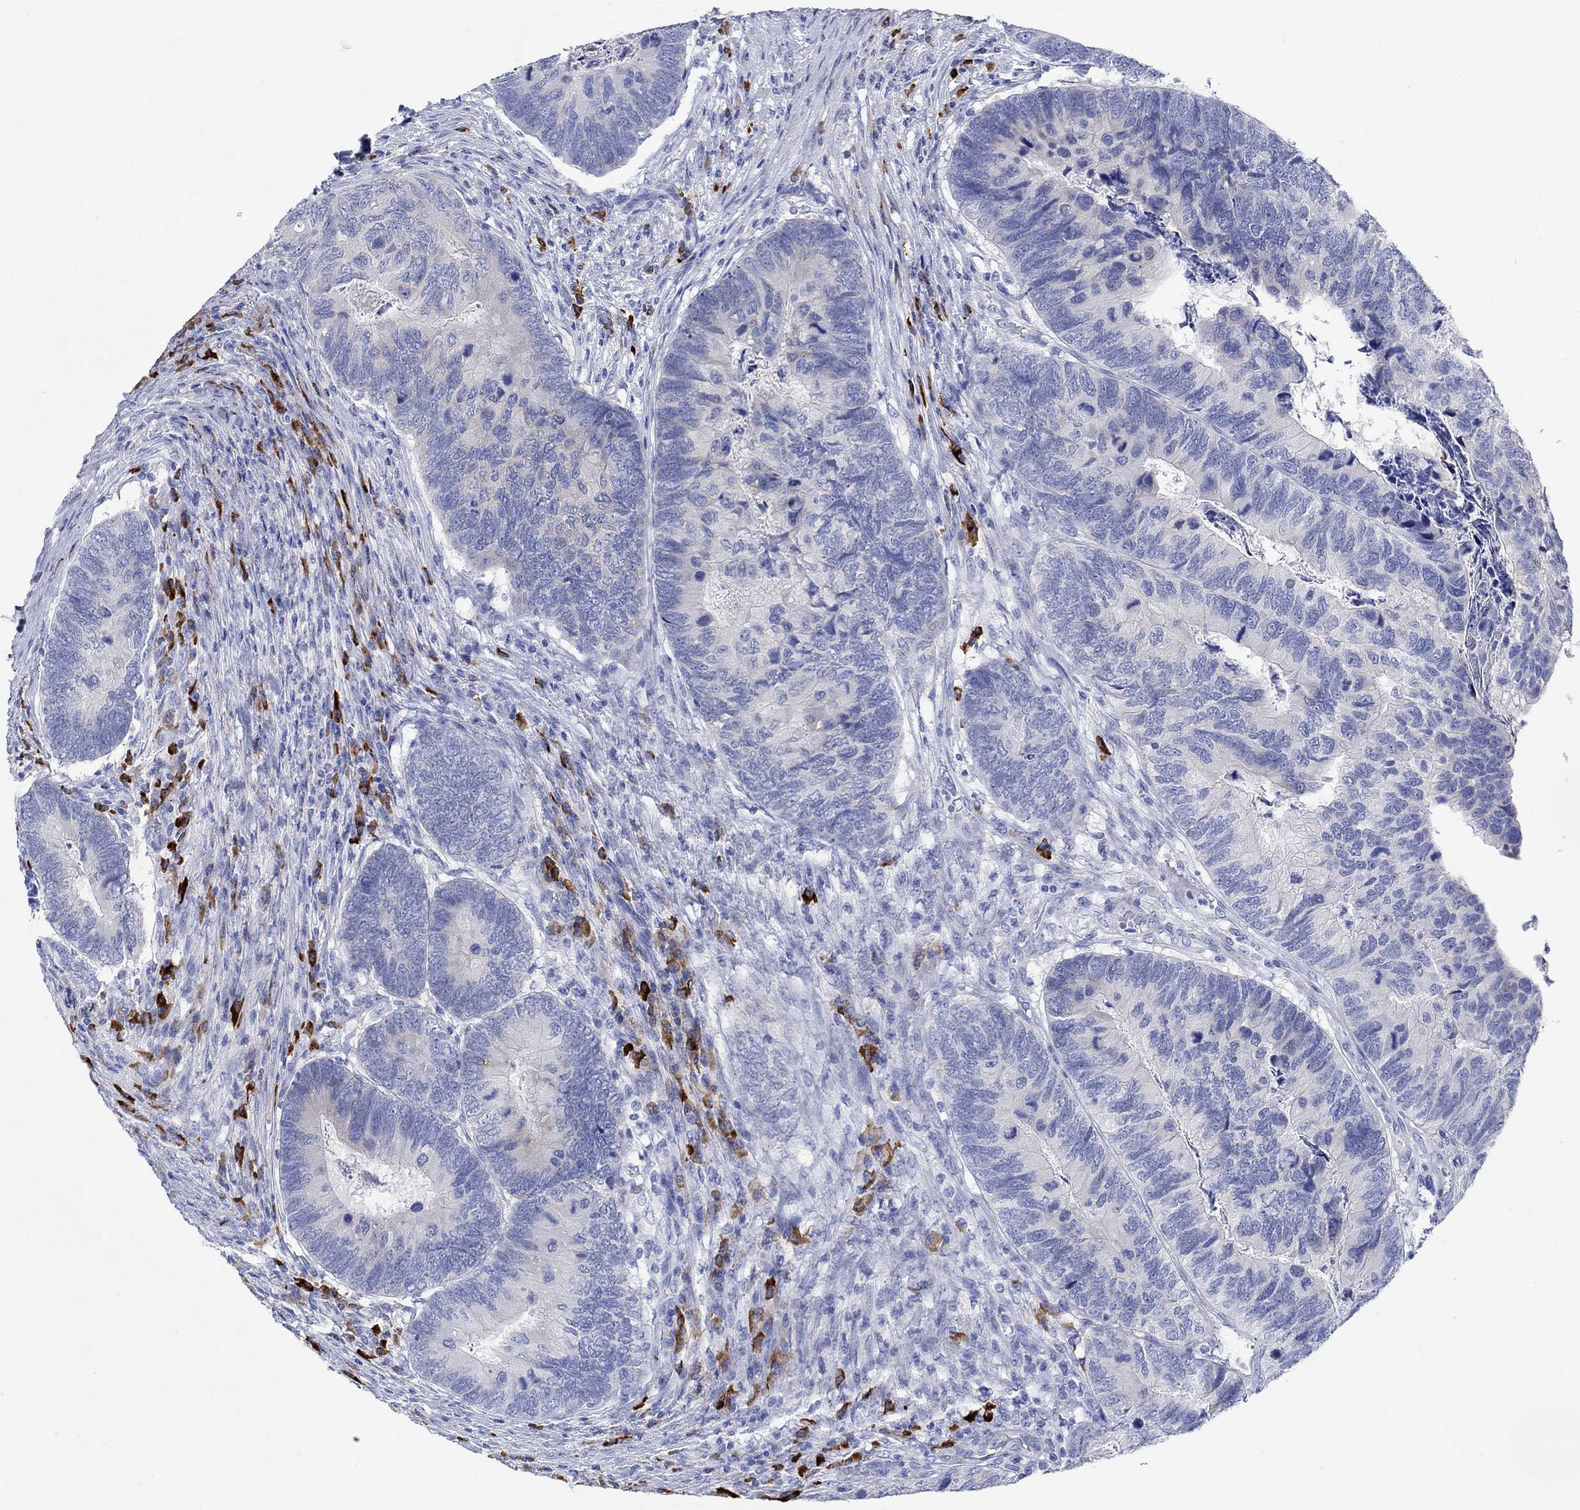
{"staining": {"intensity": "negative", "quantity": "none", "location": "none"}, "tissue": "colorectal cancer", "cell_type": "Tumor cells", "image_type": "cancer", "snomed": [{"axis": "morphology", "description": "Adenocarcinoma, NOS"}, {"axis": "topography", "description": "Colon"}], "caption": "This is a photomicrograph of IHC staining of colorectal adenocarcinoma, which shows no expression in tumor cells.", "gene": "P2RY6", "patient": {"sex": "female", "age": 67}}